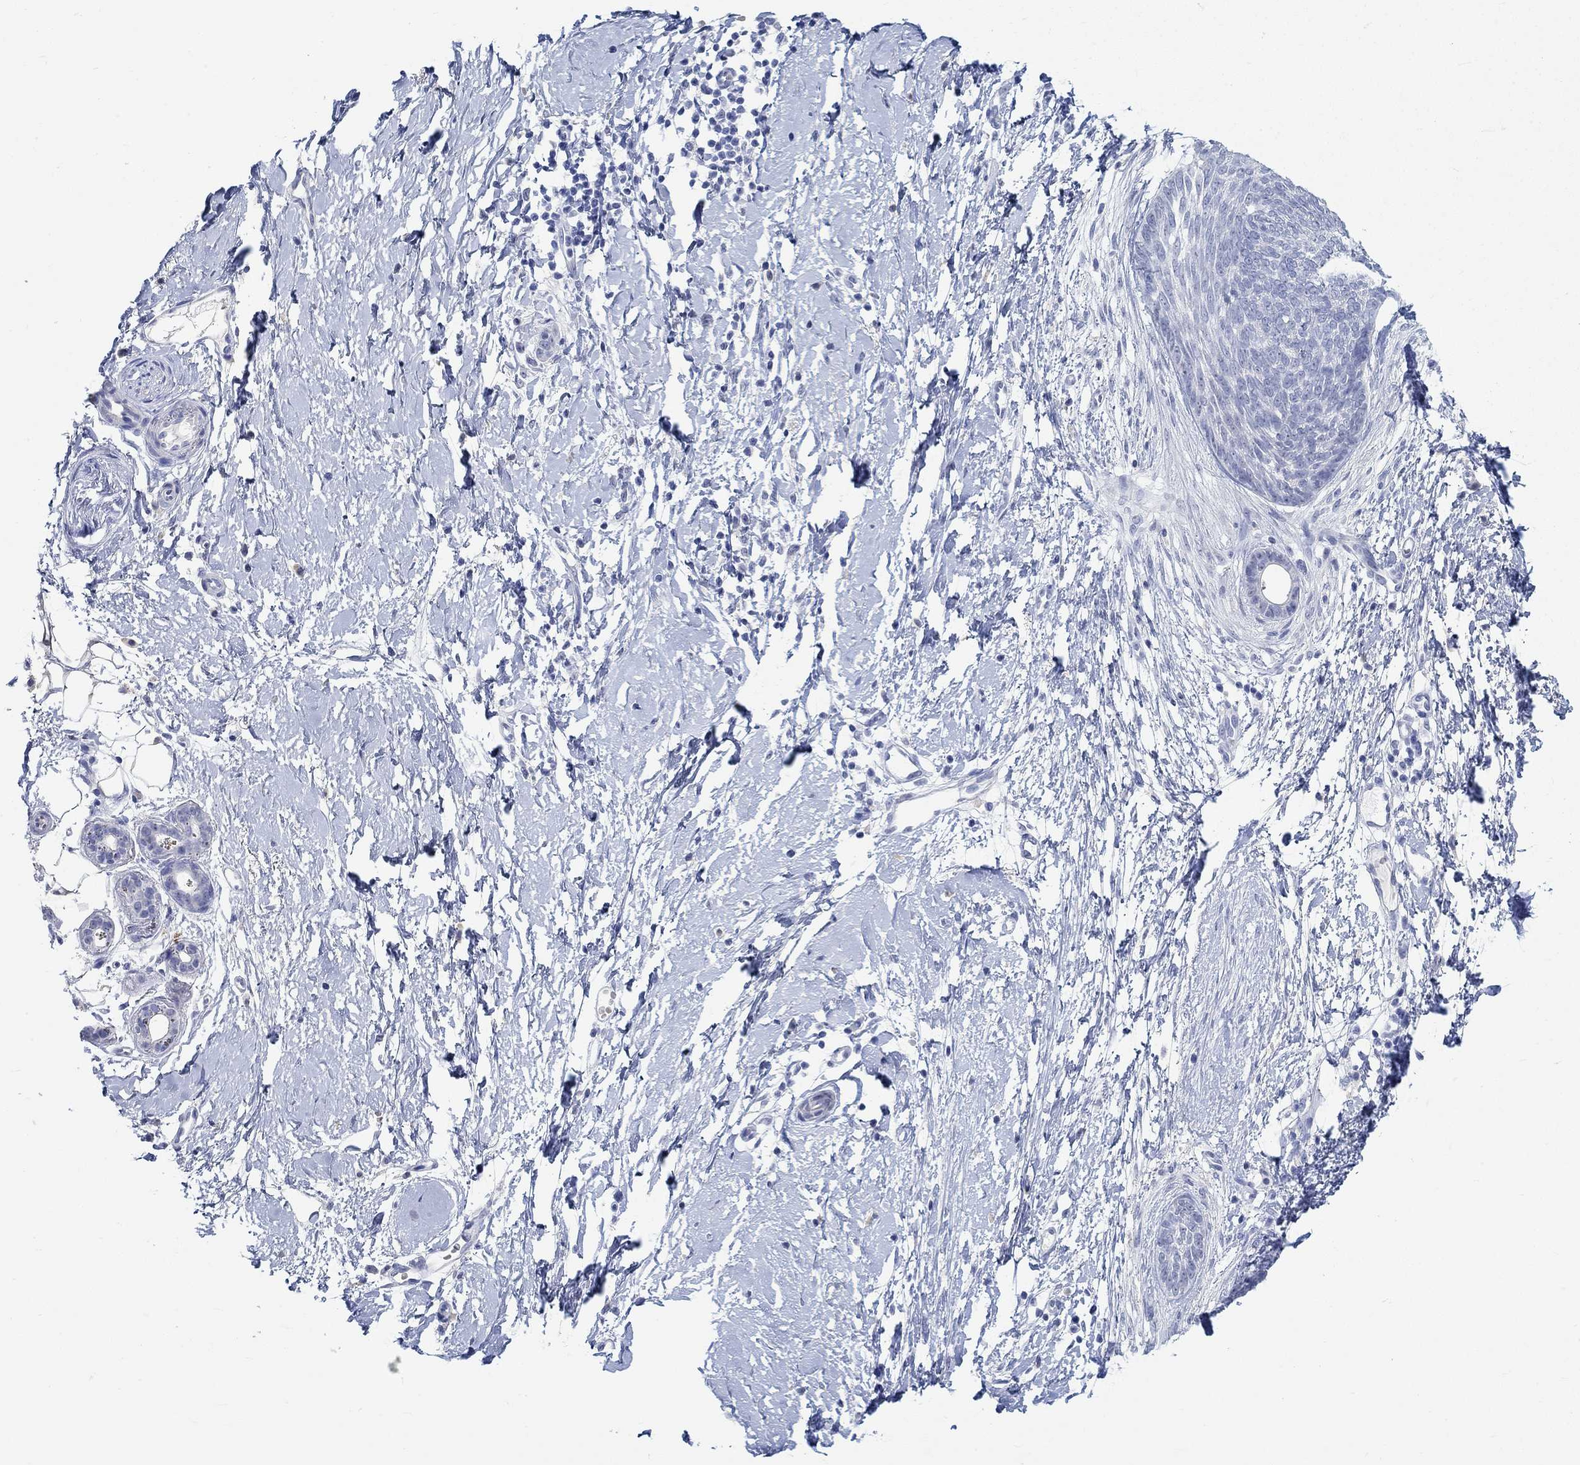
{"staining": {"intensity": "negative", "quantity": "none", "location": "none"}, "tissue": "skin cancer", "cell_type": "Tumor cells", "image_type": "cancer", "snomed": [{"axis": "morphology", "description": "Normal tissue, NOS"}, {"axis": "morphology", "description": "Basal cell carcinoma"}, {"axis": "topography", "description": "Skin"}], "caption": "Immunohistochemistry (IHC) histopathology image of neoplastic tissue: skin cancer stained with DAB demonstrates no significant protein expression in tumor cells.", "gene": "GRIA3", "patient": {"sex": "male", "age": 84}}